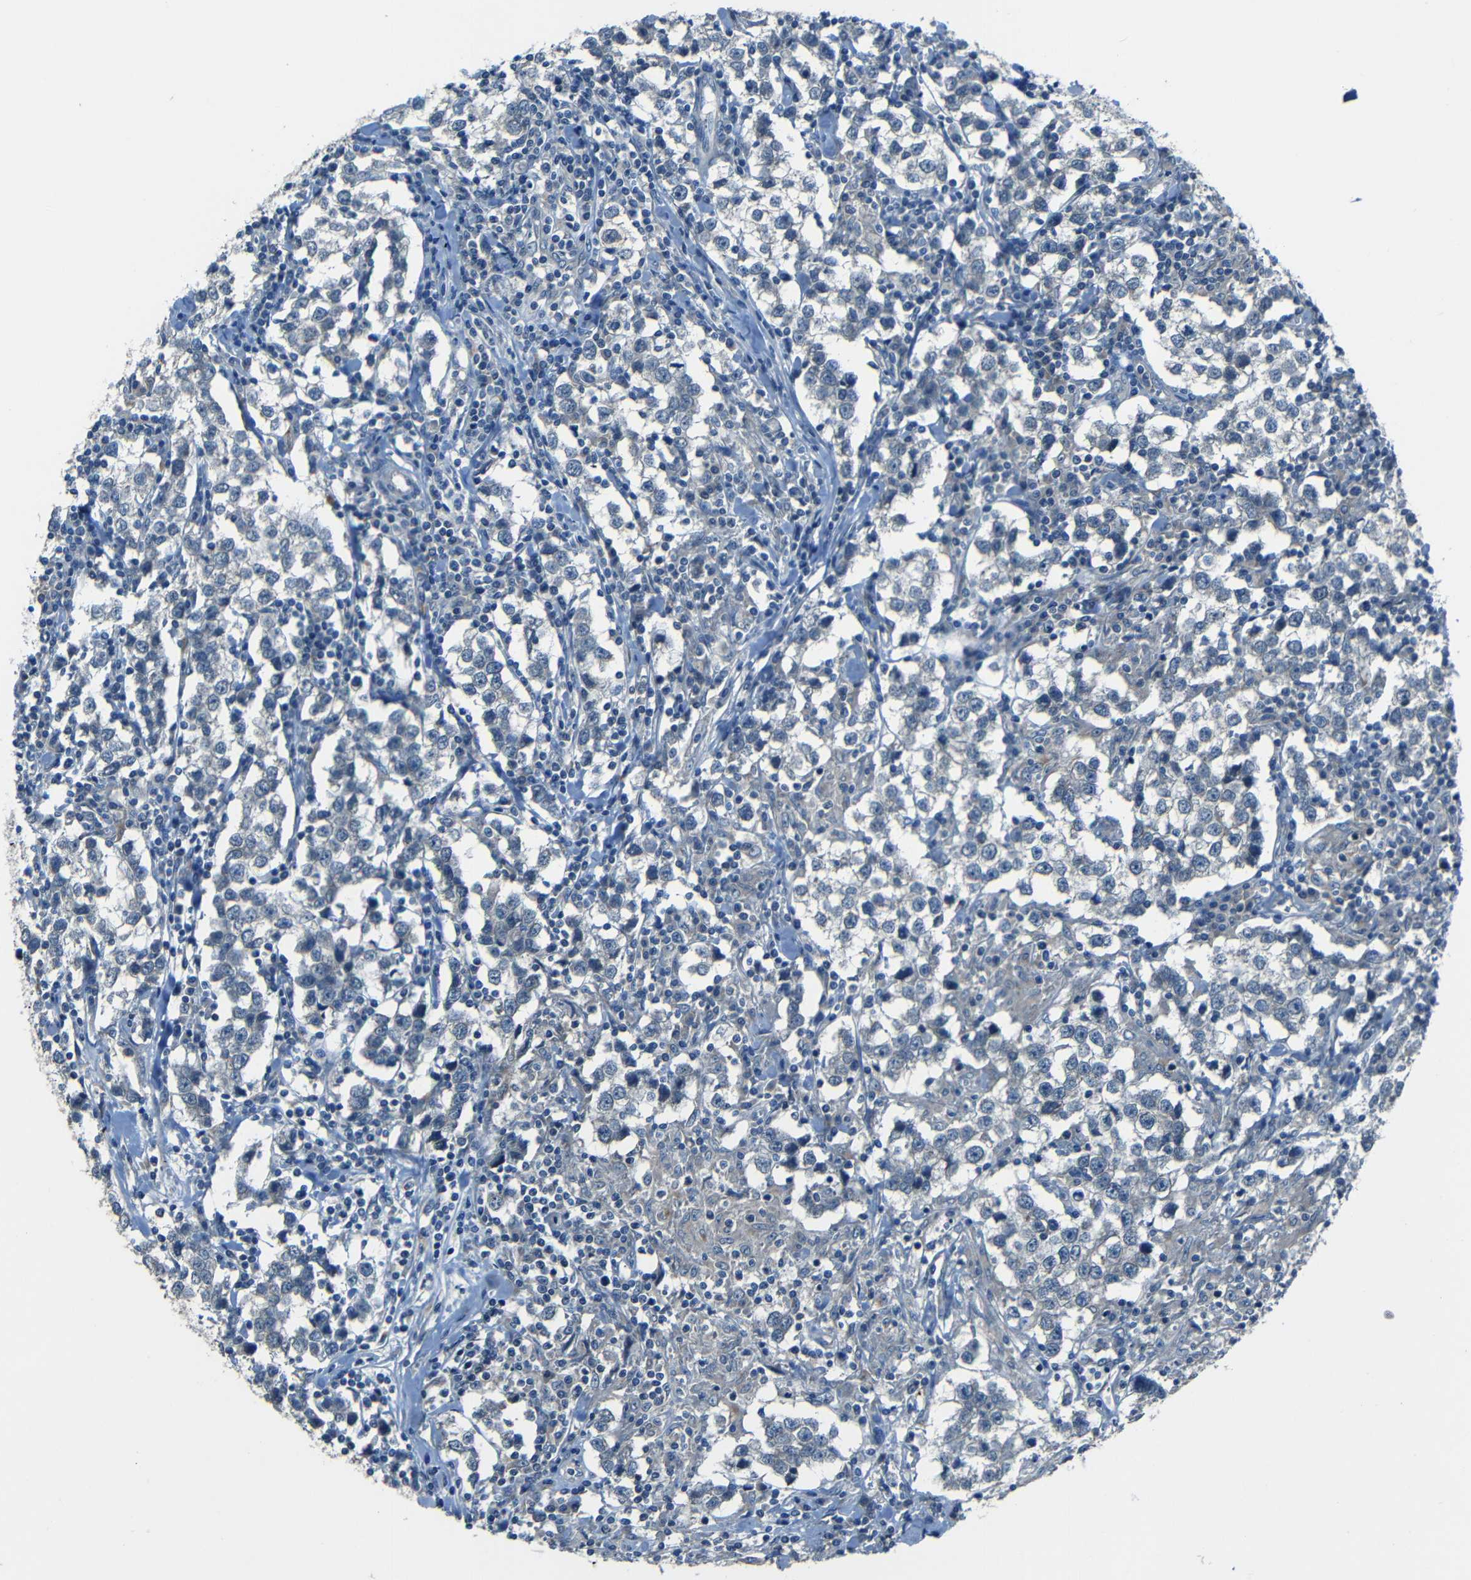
{"staining": {"intensity": "negative", "quantity": "none", "location": "none"}, "tissue": "testis cancer", "cell_type": "Tumor cells", "image_type": "cancer", "snomed": [{"axis": "morphology", "description": "Seminoma, NOS"}, {"axis": "morphology", "description": "Carcinoma, Embryonal, NOS"}, {"axis": "topography", "description": "Testis"}], "caption": "Immunohistochemistry (IHC) micrograph of neoplastic tissue: testis cancer stained with DAB (3,3'-diaminobenzidine) exhibits no significant protein positivity in tumor cells.", "gene": "SLA", "patient": {"sex": "male", "age": 36}}